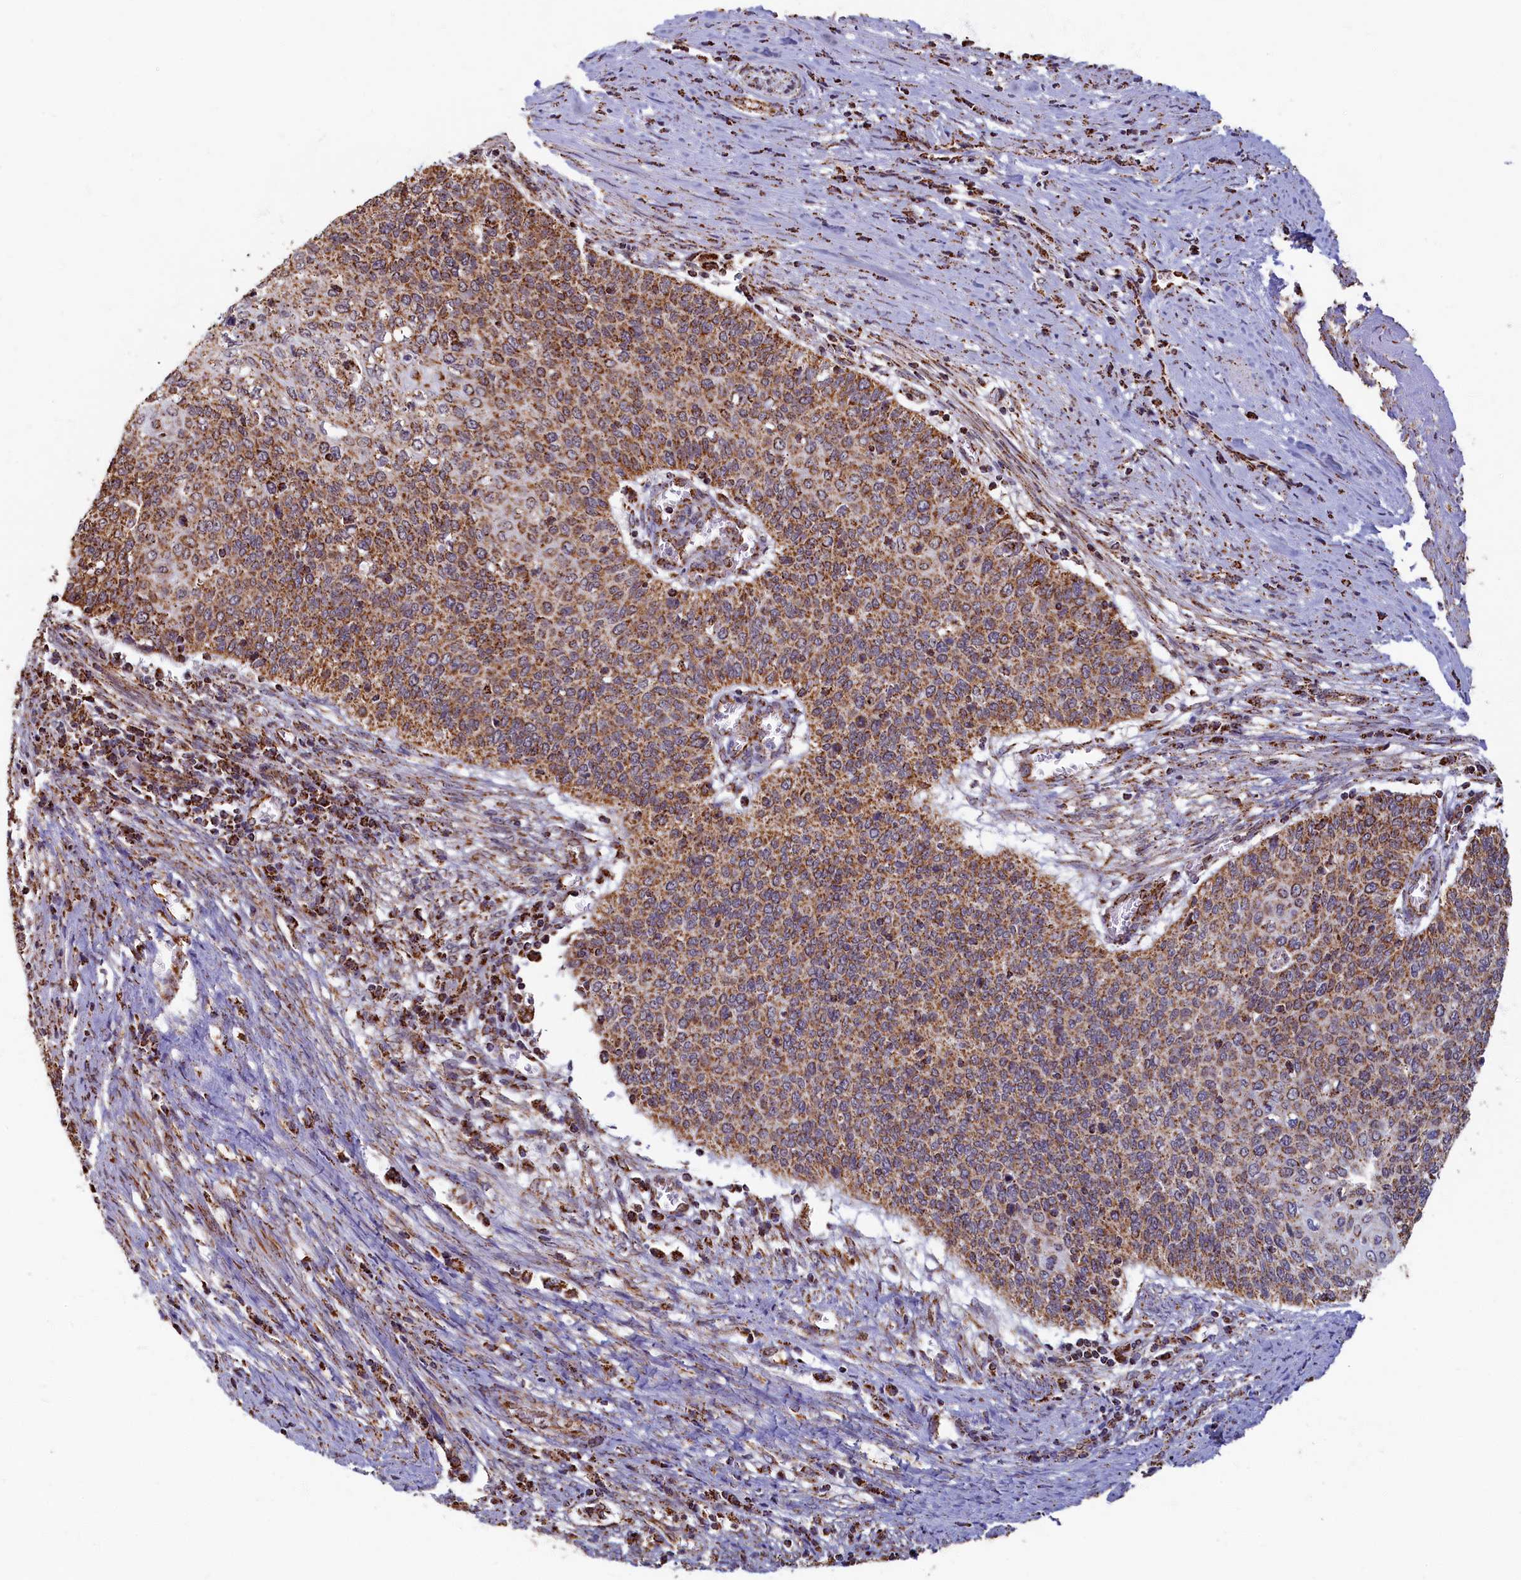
{"staining": {"intensity": "moderate", "quantity": ">75%", "location": "cytoplasmic/membranous"}, "tissue": "cervical cancer", "cell_type": "Tumor cells", "image_type": "cancer", "snomed": [{"axis": "morphology", "description": "Squamous cell carcinoma, NOS"}, {"axis": "topography", "description": "Cervix"}], "caption": "IHC image of human cervical cancer (squamous cell carcinoma) stained for a protein (brown), which shows medium levels of moderate cytoplasmic/membranous positivity in about >75% of tumor cells.", "gene": "SPR", "patient": {"sex": "female", "age": 39}}